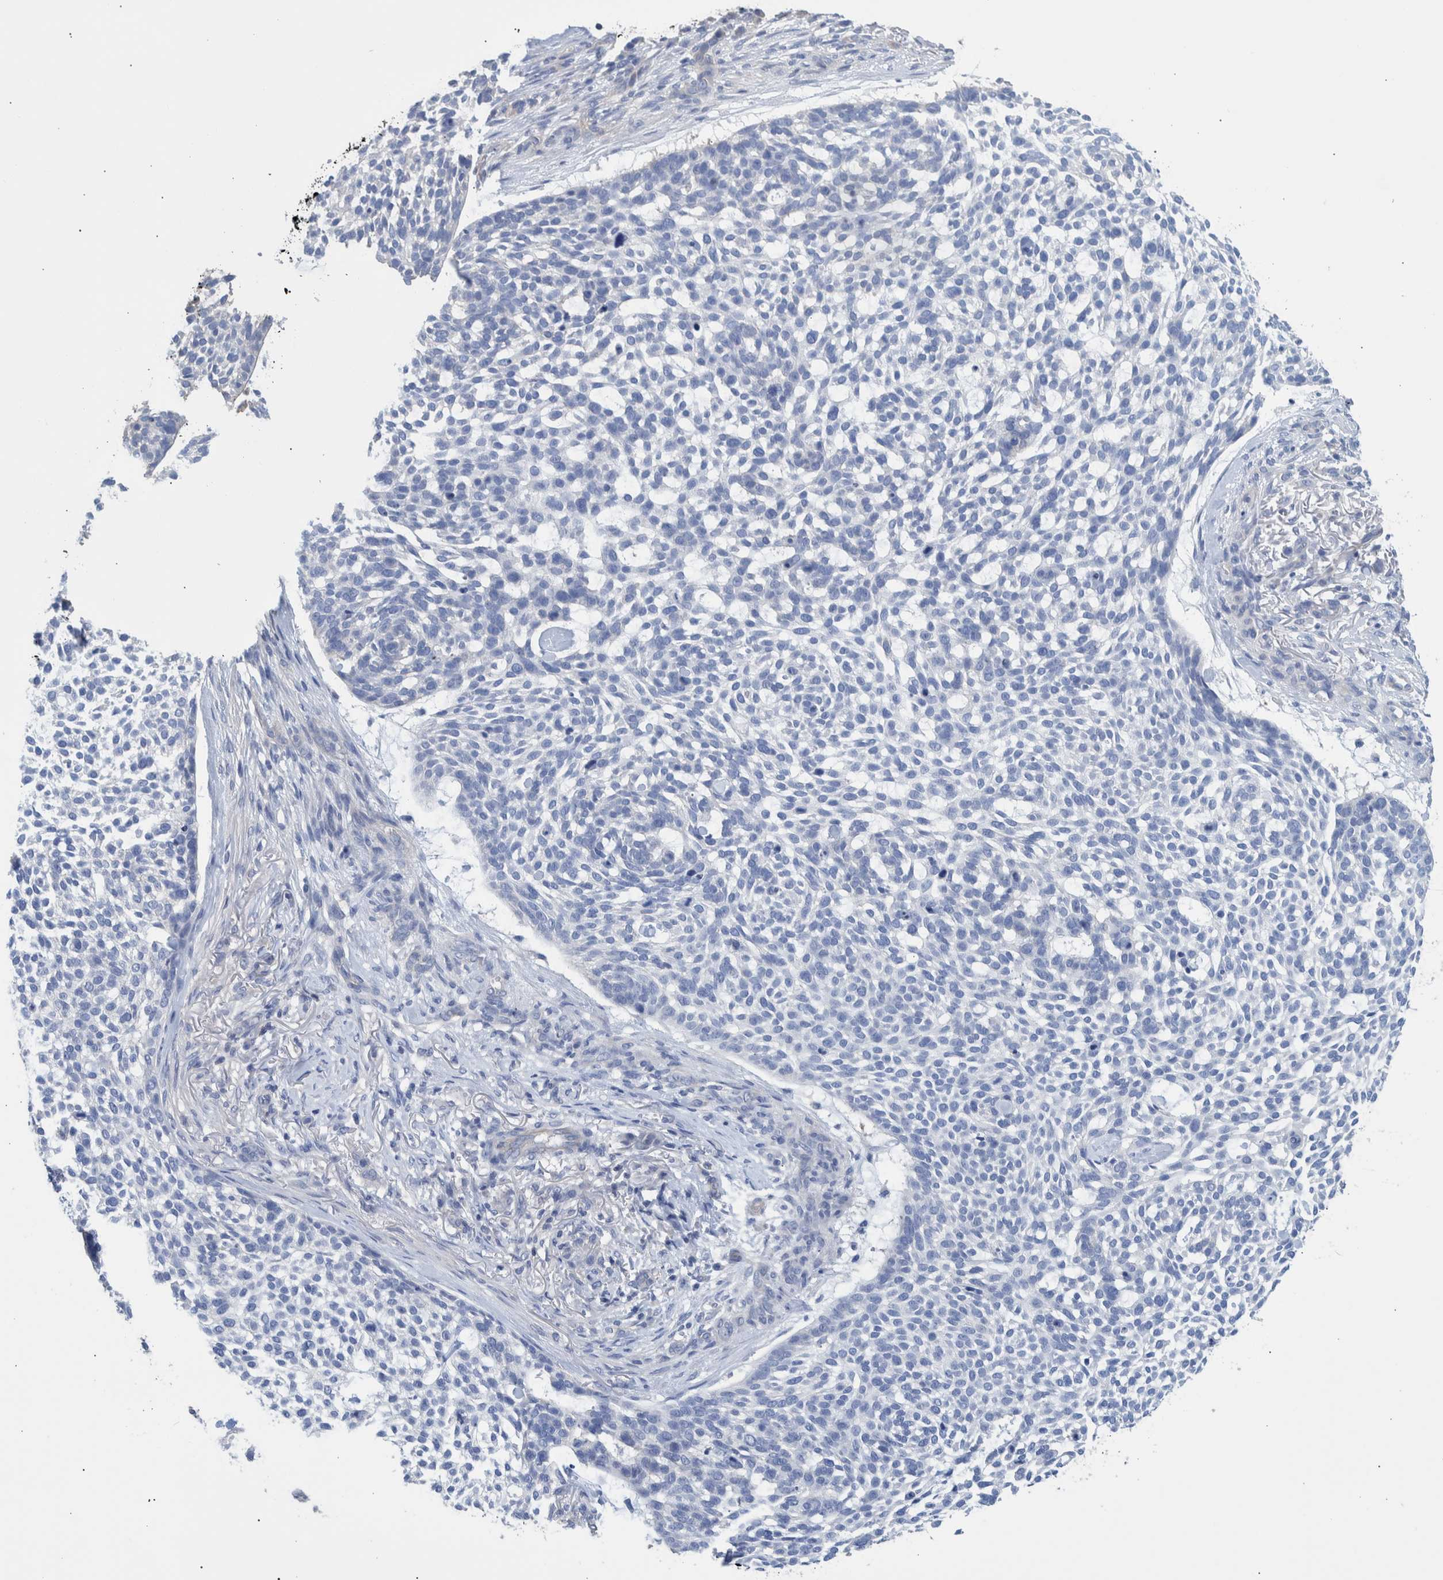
{"staining": {"intensity": "negative", "quantity": "none", "location": "none"}, "tissue": "skin cancer", "cell_type": "Tumor cells", "image_type": "cancer", "snomed": [{"axis": "morphology", "description": "Basal cell carcinoma"}, {"axis": "topography", "description": "Skin"}], "caption": "Tumor cells show no significant staining in skin cancer (basal cell carcinoma).", "gene": "PPP3CC", "patient": {"sex": "female", "age": 64}}